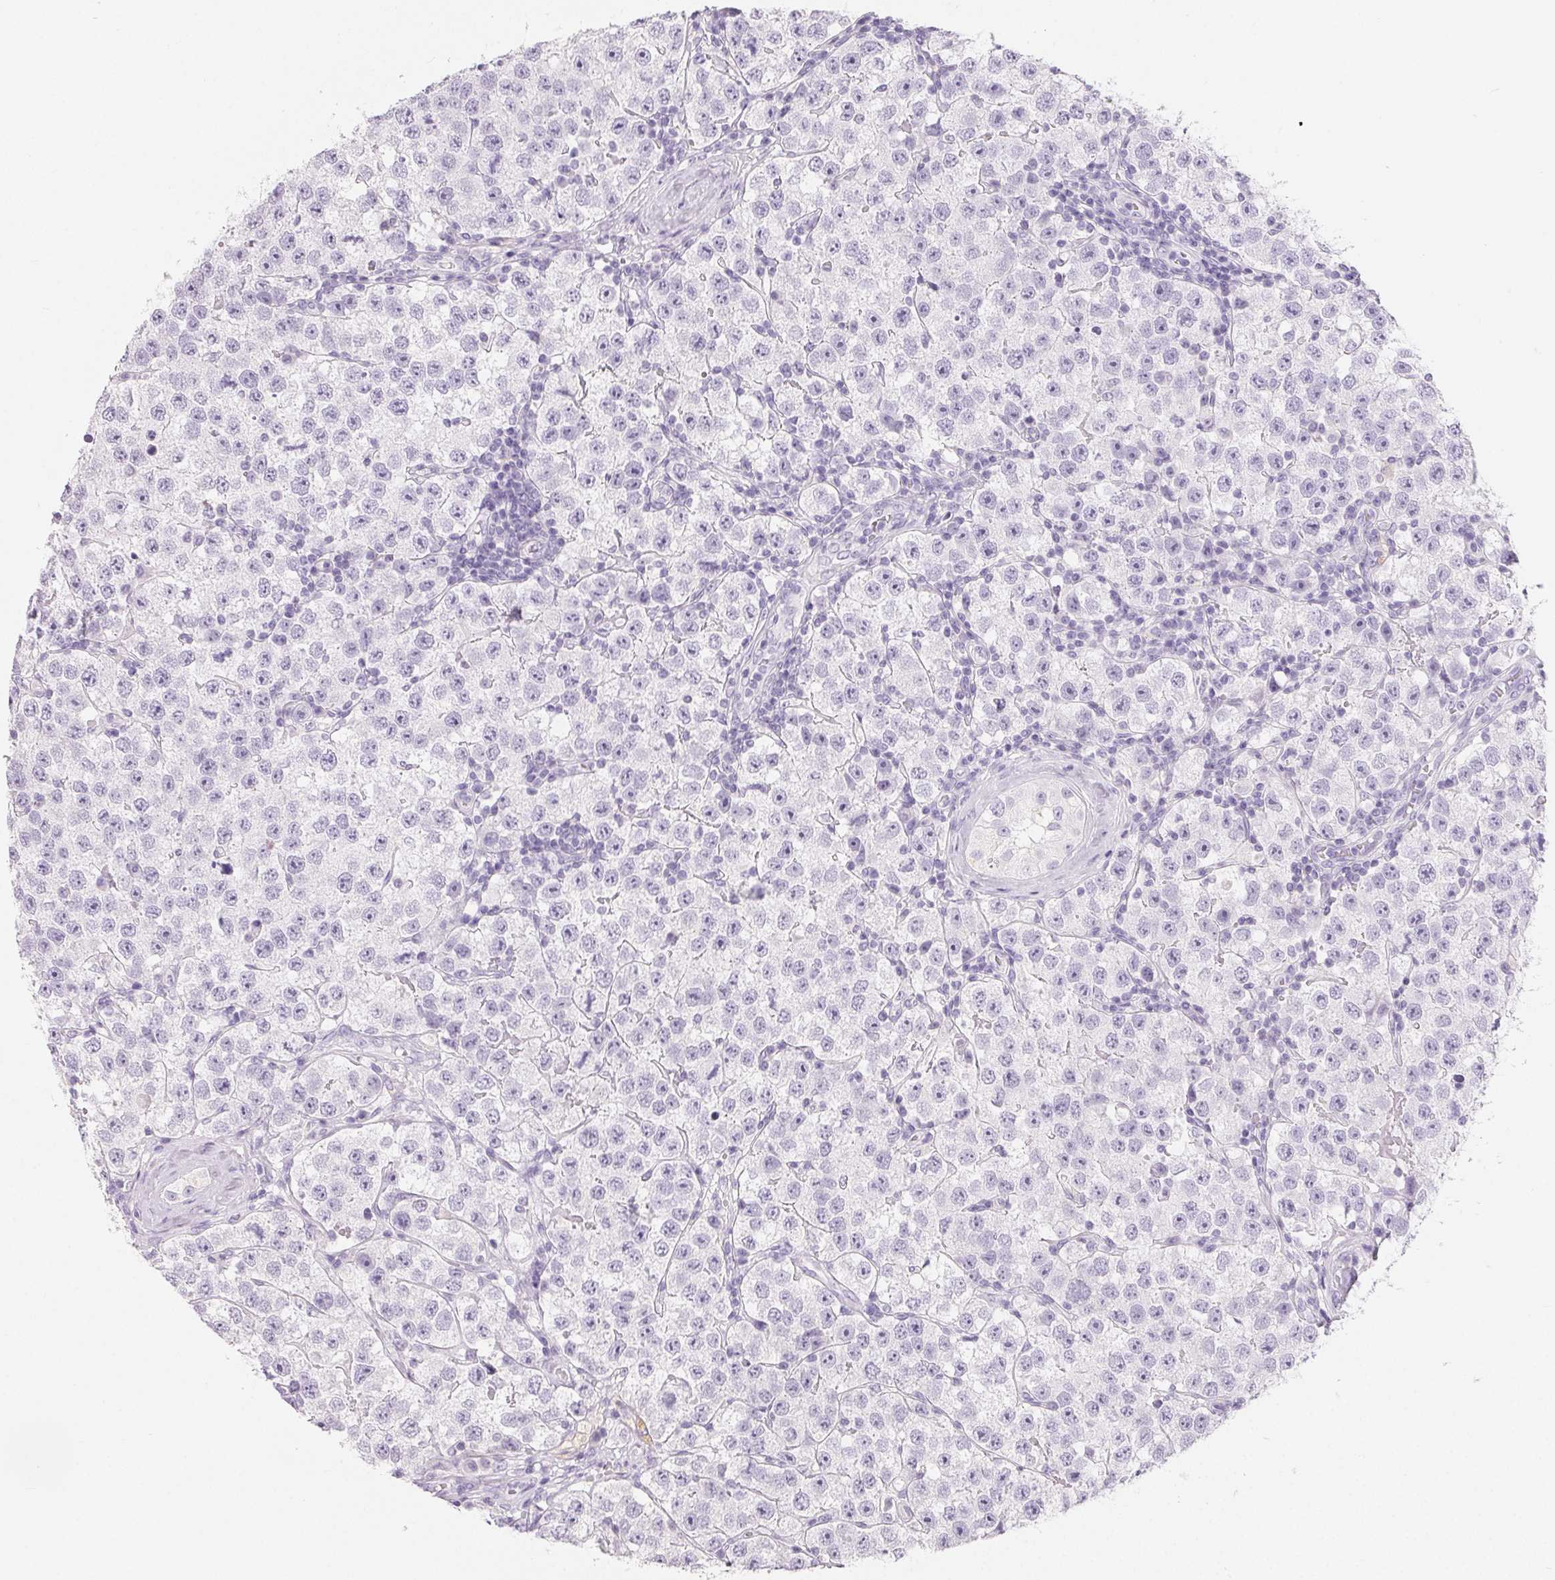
{"staining": {"intensity": "negative", "quantity": "none", "location": "none"}, "tissue": "testis cancer", "cell_type": "Tumor cells", "image_type": "cancer", "snomed": [{"axis": "morphology", "description": "Seminoma, NOS"}, {"axis": "topography", "description": "Testis"}], "caption": "Tumor cells show no significant positivity in testis cancer (seminoma).", "gene": "SPACA5B", "patient": {"sex": "male", "age": 34}}